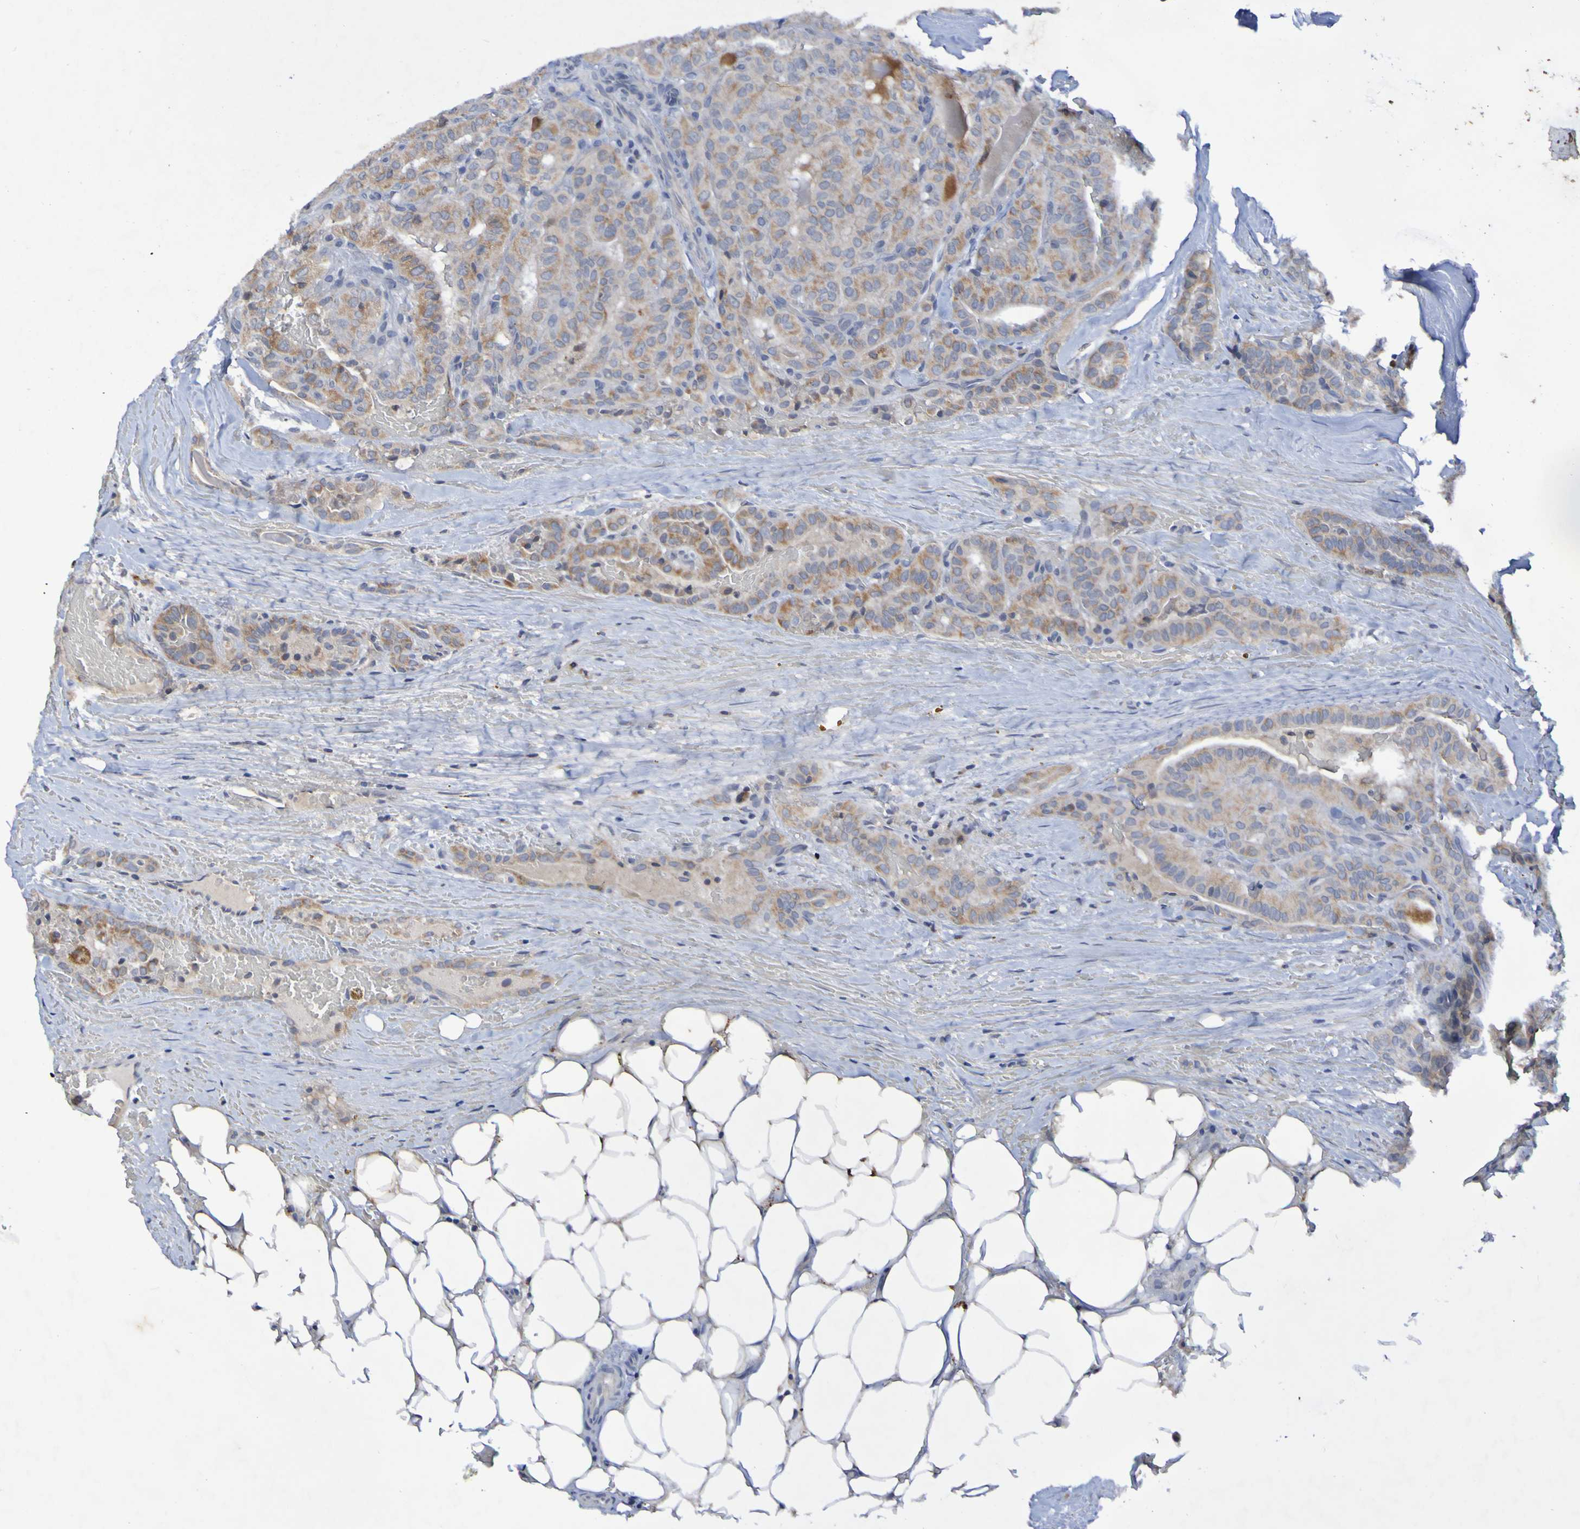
{"staining": {"intensity": "moderate", "quantity": ">75%", "location": "cytoplasmic/membranous"}, "tissue": "head and neck cancer", "cell_type": "Tumor cells", "image_type": "cancer", "snomed": [{"axis": "morphology", "description": "Squamous cell carcinoma, NOS"}, {"axis": "topography", "description": "Oral tissue"}, {"axis": "topography", "description": "Head-Neck"}], "caption": "Squamous cell carcinoma (head and neck) stained with a brown dye shows moderate cytoplasmic/membranous positive positivity in approximately >75% of tumor cells.", "gene": "PTP4A2", "patient": {"sex": "female", "age": 50}}